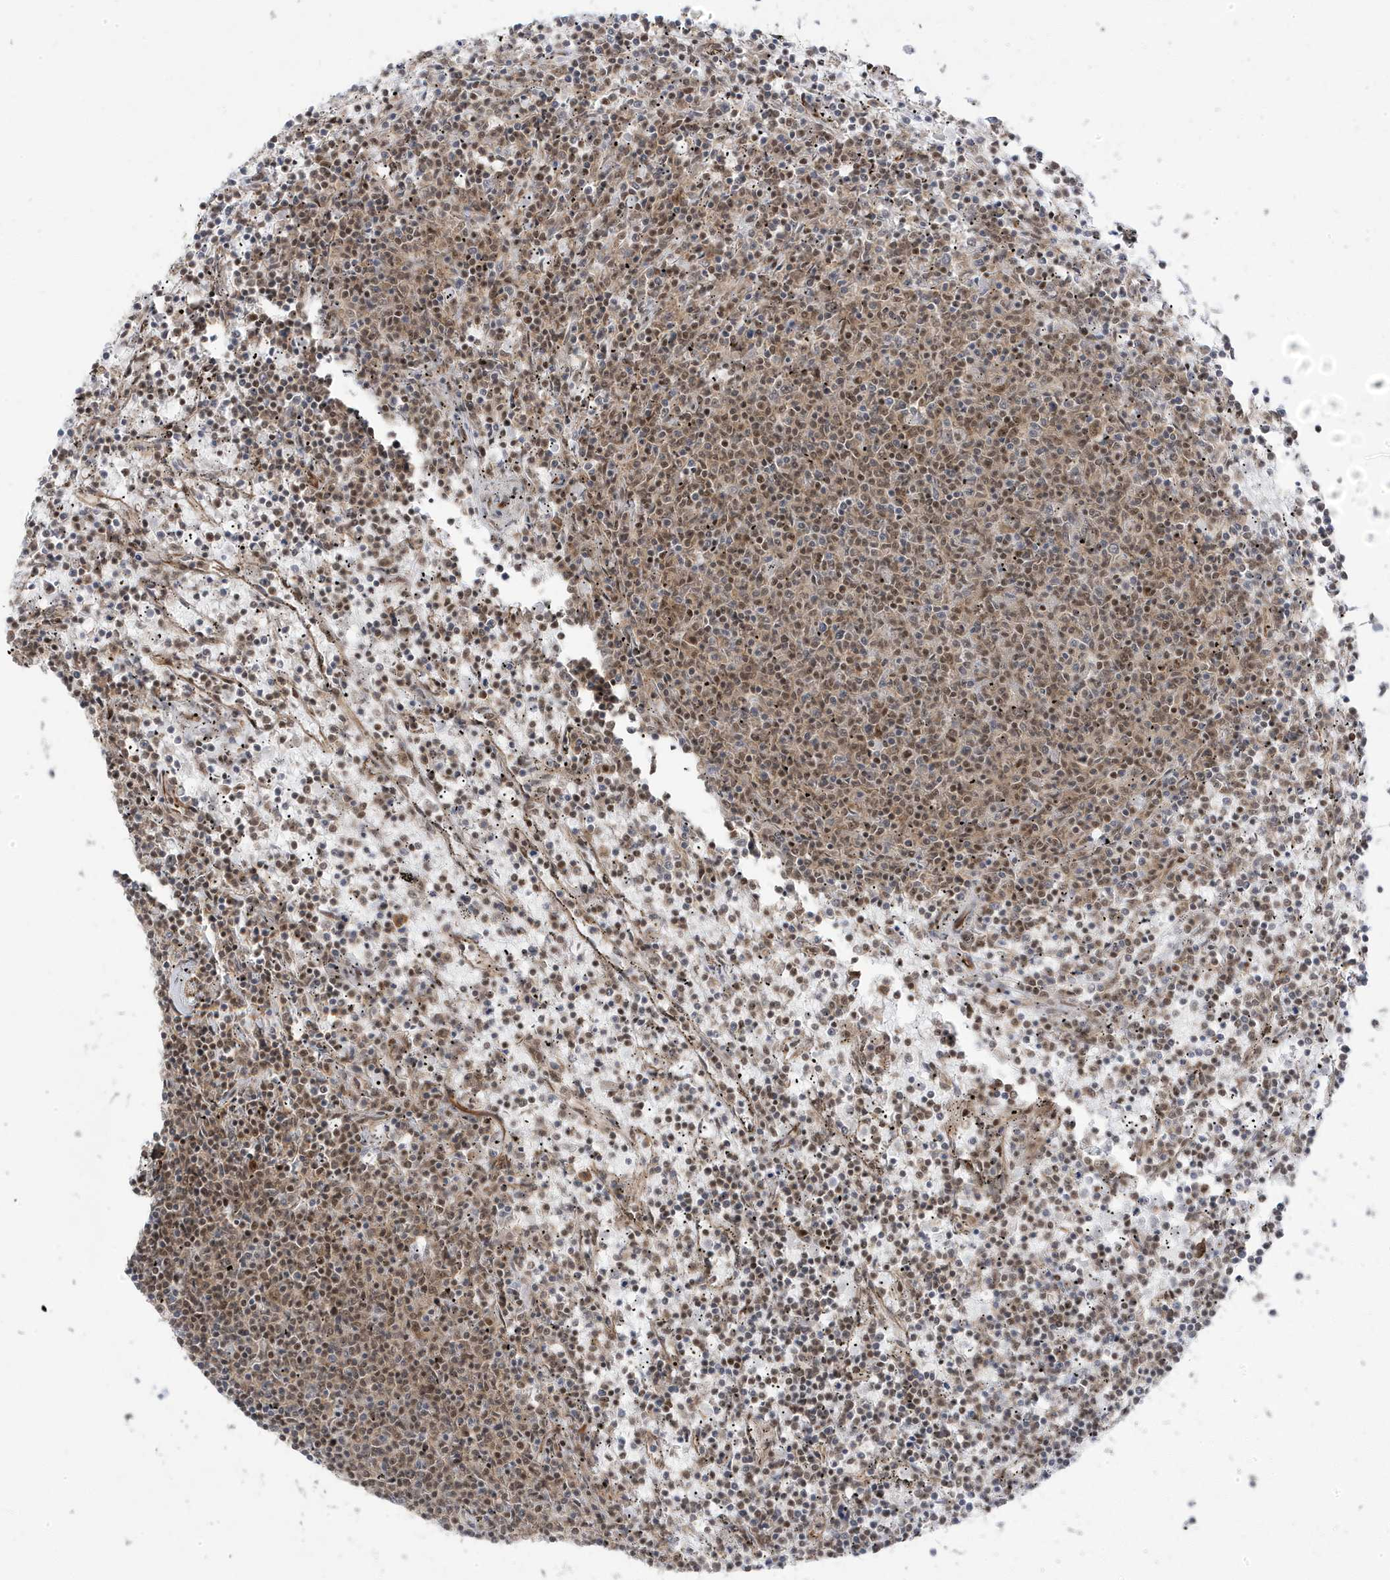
{"staining": {"intensity": "moderate", "quantity": "25%-75%", "location": "cytoplasmic/membranous,nuclear"}, "tissue": "lymphoma", "cell_type": "Tumor cells", "image_type": "cancer", "snomed": [{"axis": "morphology", "description": "Malignant lymphoma, non-Hodgkin's type, Low grade"}, {"axis": "topography", "description": "Spleen"}], "caption": "Human low-grade malignant lymphoma, non-Hodgkin's type stained with a brown dye reveals moderate cytoplasmic/membranous and nuclear positive staining in approximately 25%-75% of tumor cells.", "gene": "MTREX", "patient": {"sex": "female", "age": 50}}